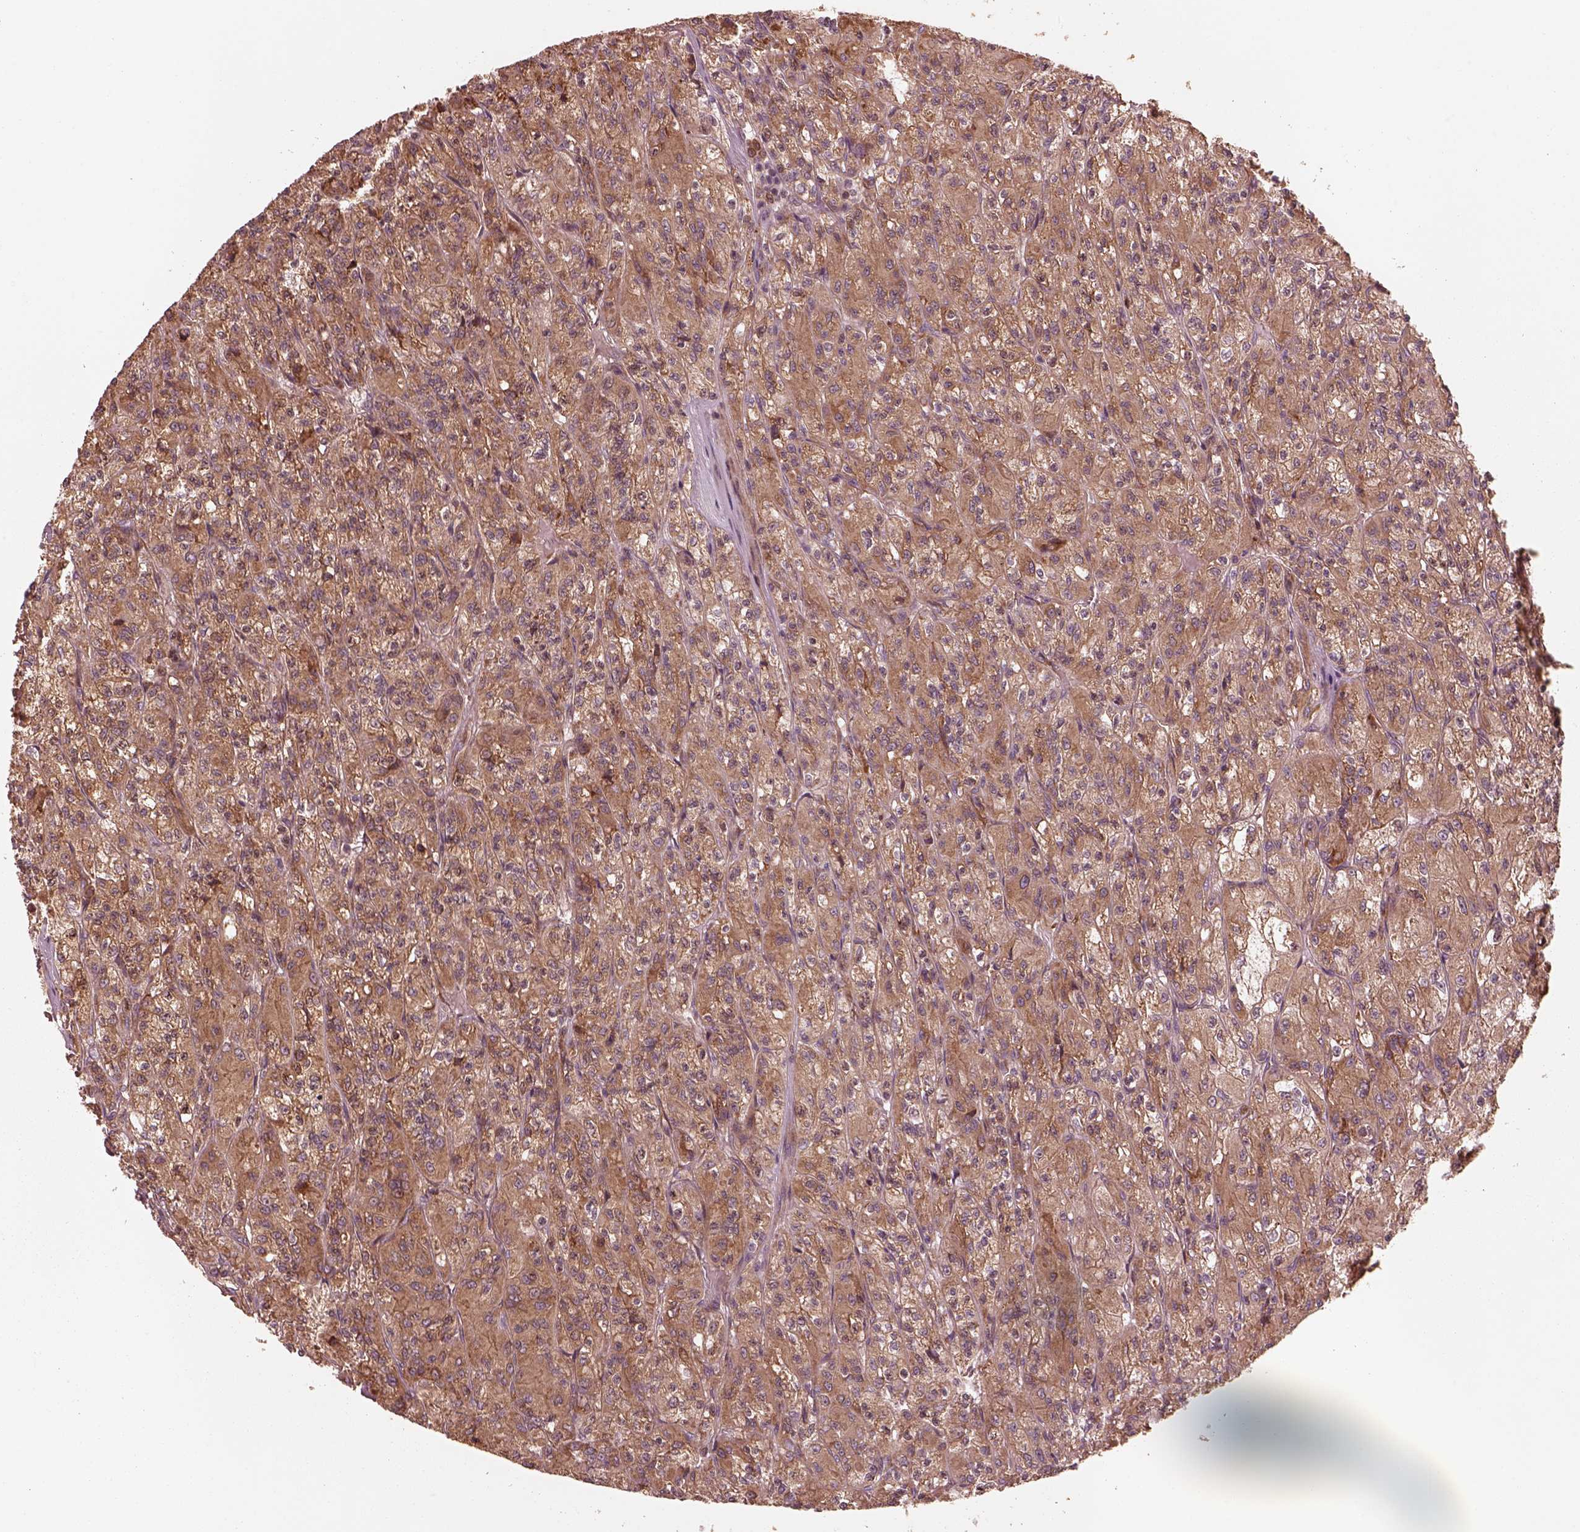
{"staining": {"intensity": "moderate", "quantity": ">75%", "location": "cytoplasmic/membranous"}, "tissue": "renal cancer", "cell_type": "Tumor cells", "image_type": "cancer", "snomed": [{"axis": "morphology", "description": "Adenocarcinoma, NOS"}, {"axis": "topography", "description": "Kidney"}], "caption": "Renal cancer (adenocarcinoma) stained with a brown dye reveals moderate cytoplasmic/membranous positive positivity in about >75% of tumor cells.", "gene": "PIK3R2", "patient": {"sex": "female", "age": 70}}